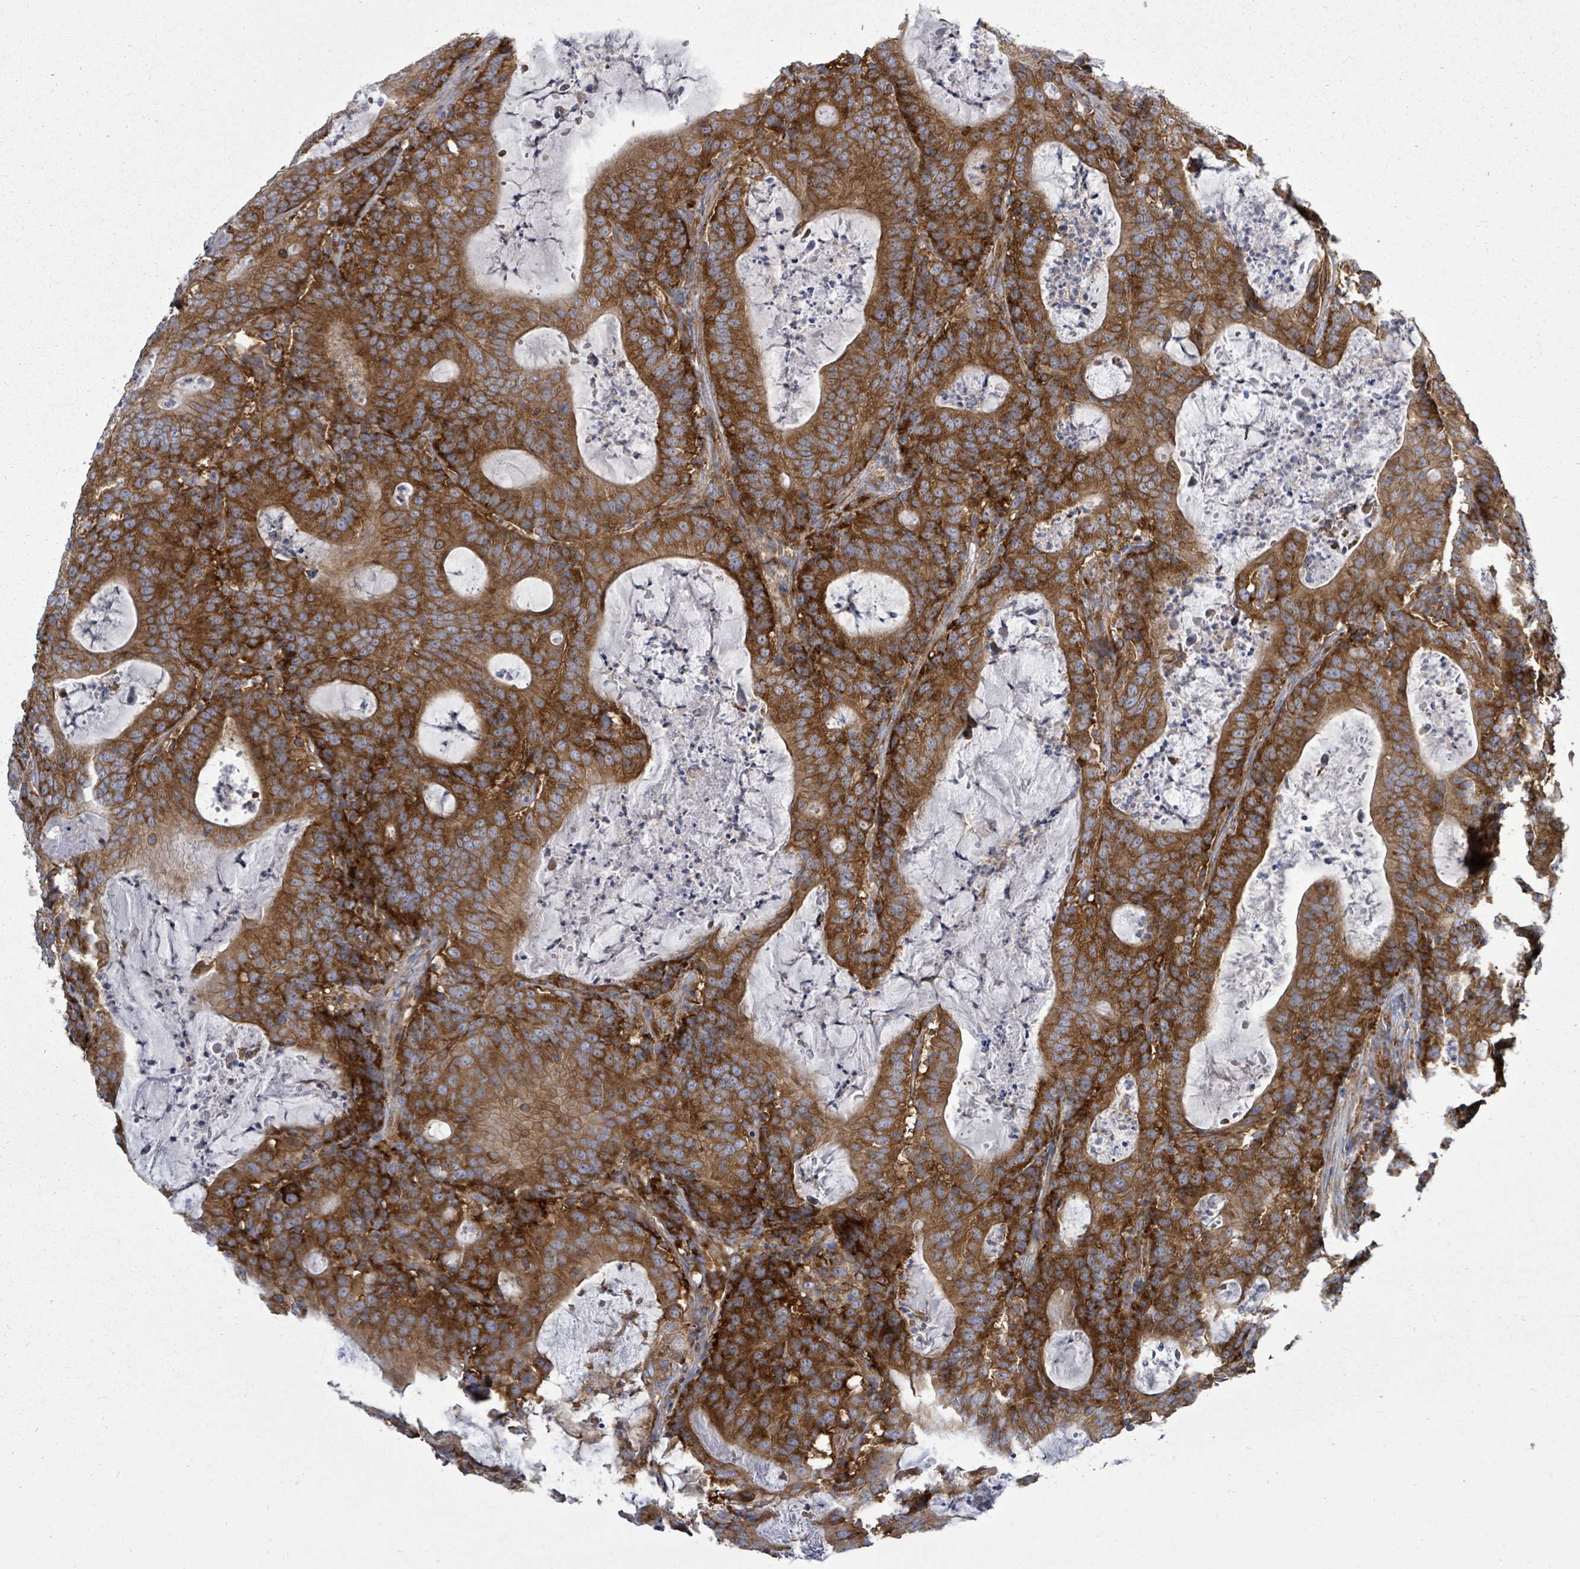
{"staining": {"intensity": "moderate", "quantity": ">75%", "location": "cytoplasmic/membranous"}, "tissue": "colorectal cancer", "cell_type": "Tumor cells", "image_type": "cancer", "snomed": [{"axis": "morphology", "description": "Adenocarcinoma, NOS"}, {"axis": "topography", "description": "Colon"}], "caption": "DAB (3,3'-diaminobenzidine) immunohistochemical staining of colorectal adenocarcinoma reveals moderate cytoplasmic/membranous protein staining in about >75% of tumor cells.", "gene": "EIF3C", "patient": {"sex": "male", "age": 83}}